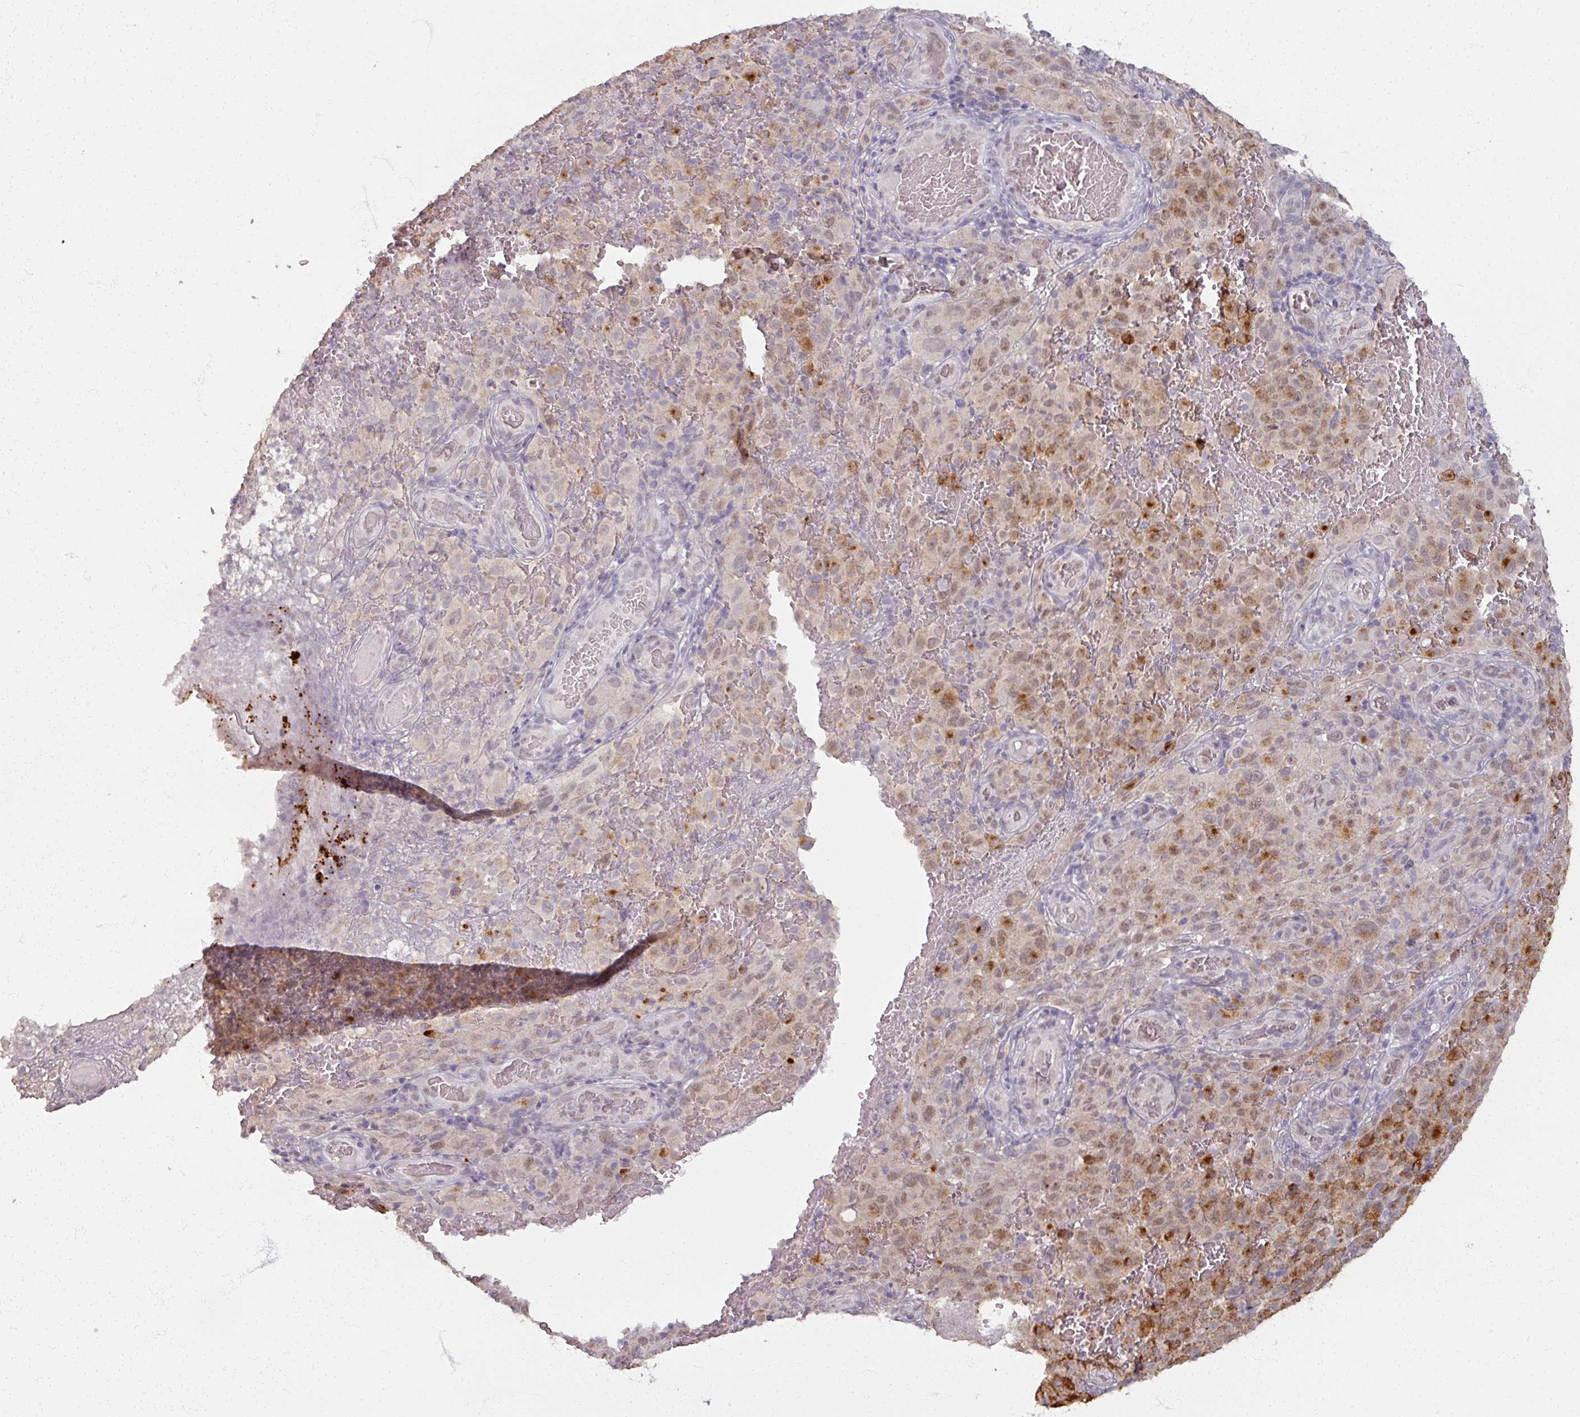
{"staining": {"intensity": "moderate", "quantity": "25%-75%", "location": "cytoplasmic/membranous"}, "tissue": "melanoma", "cell_type": "Tumor cells", "image_type": "cancer", "snomed": [{"axis": "morphology", "description": "Malignant melanoma, NOS"}, {"axis": "topography", "description": "Skin"}], "caption": "A brown stain labels moderate cytoplasmic/membranous positivity of a protein in human malignant melanoma tumor cells.", "gene": "SOX11", "patient": {"sex": "female", "age": 82}}